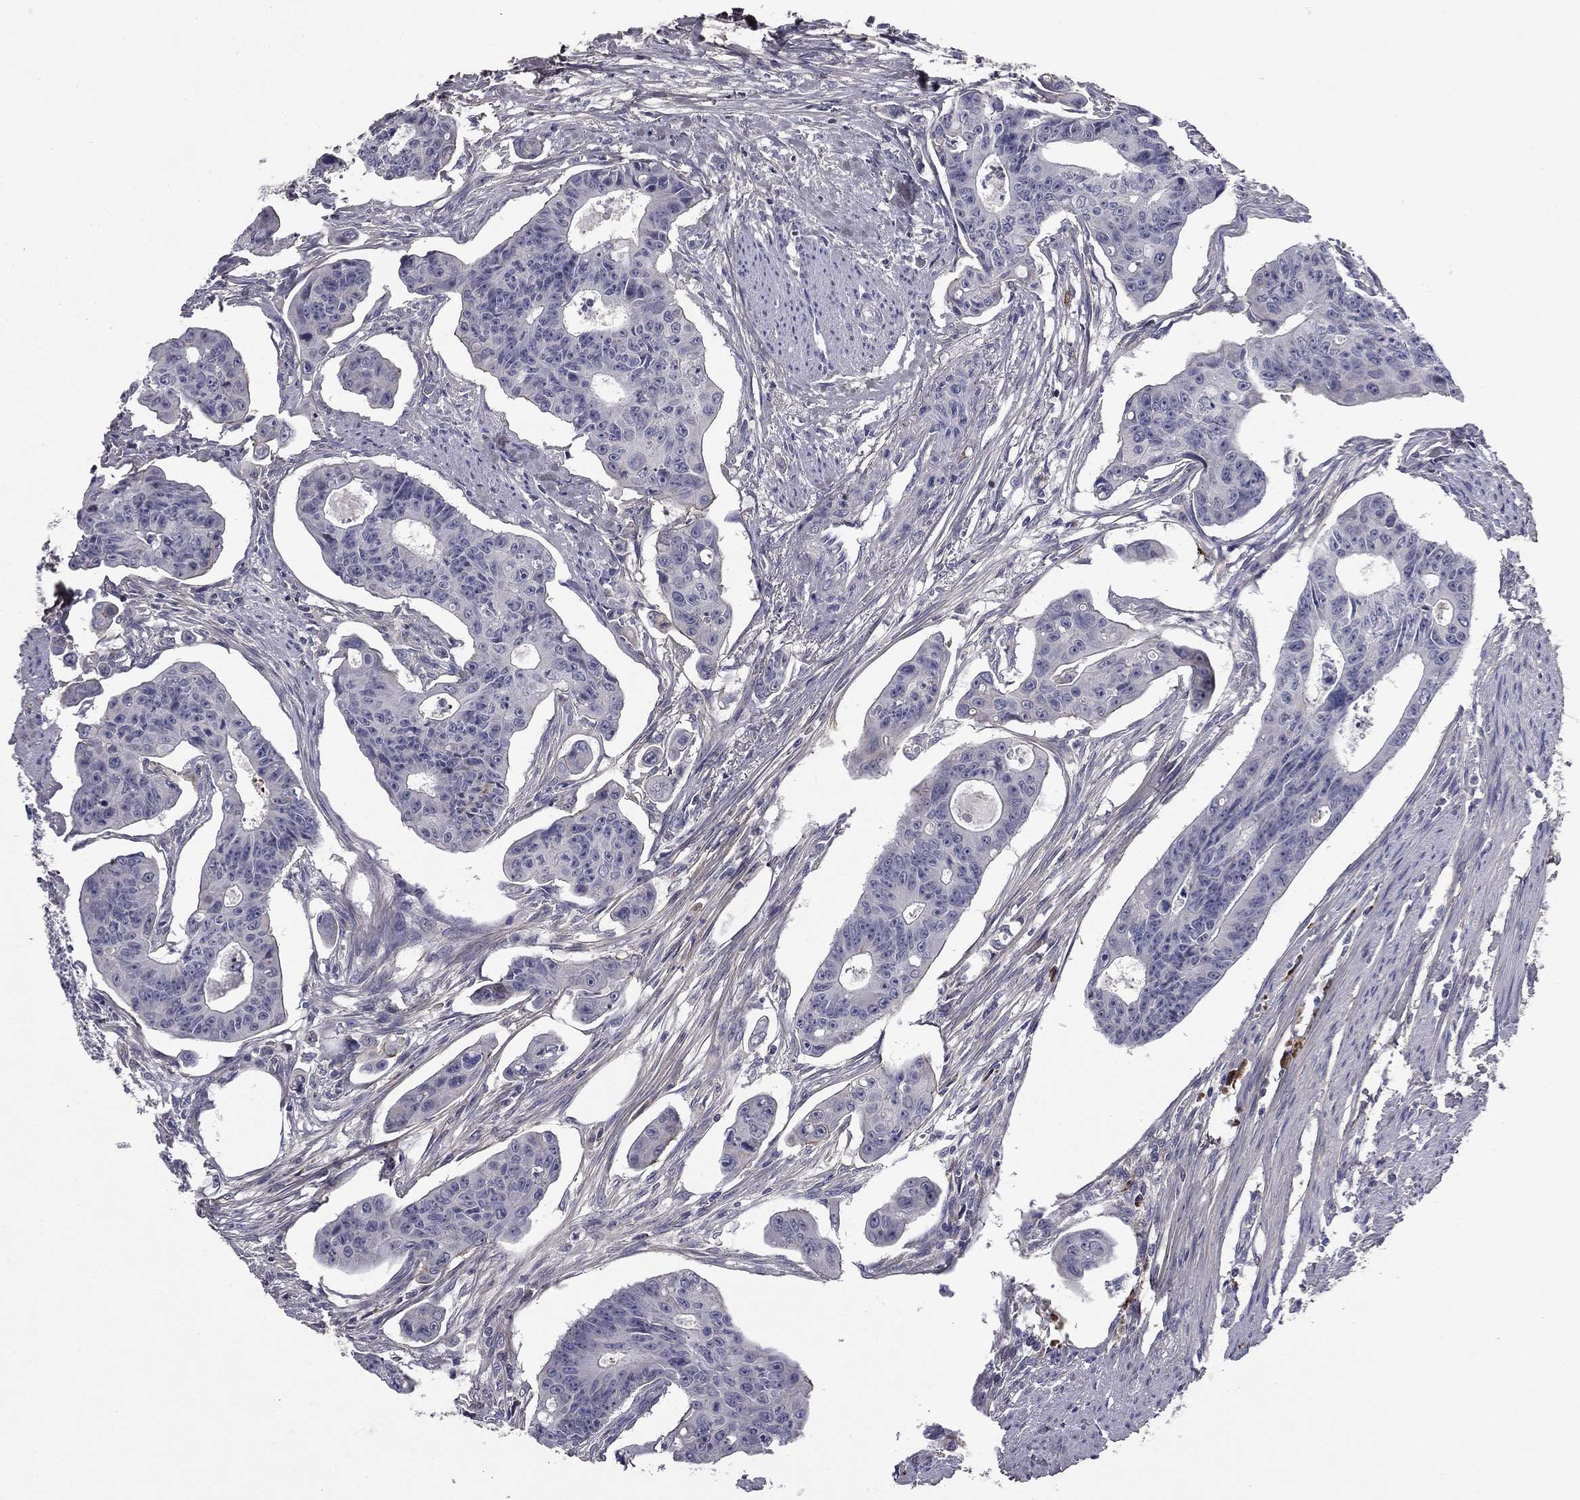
{"staining": {"intensity": "negative", "quantity": "none", "location": "none"}, "tissue": "colorectal cancer", "cell_type": "Tumor cells", "image_type": "cancer", "snomed": [{"axis": "morphology", "description": "Adenocarcinoma, NOS"}, {"axis": "topography", "description": "Colon"}], "caption": "This is an IHC image of colorectal adenocarcinoma. There is no expression in tumor cells.", "gene": "COL2A1", "patient": {"sex": "male", "age": 70}}